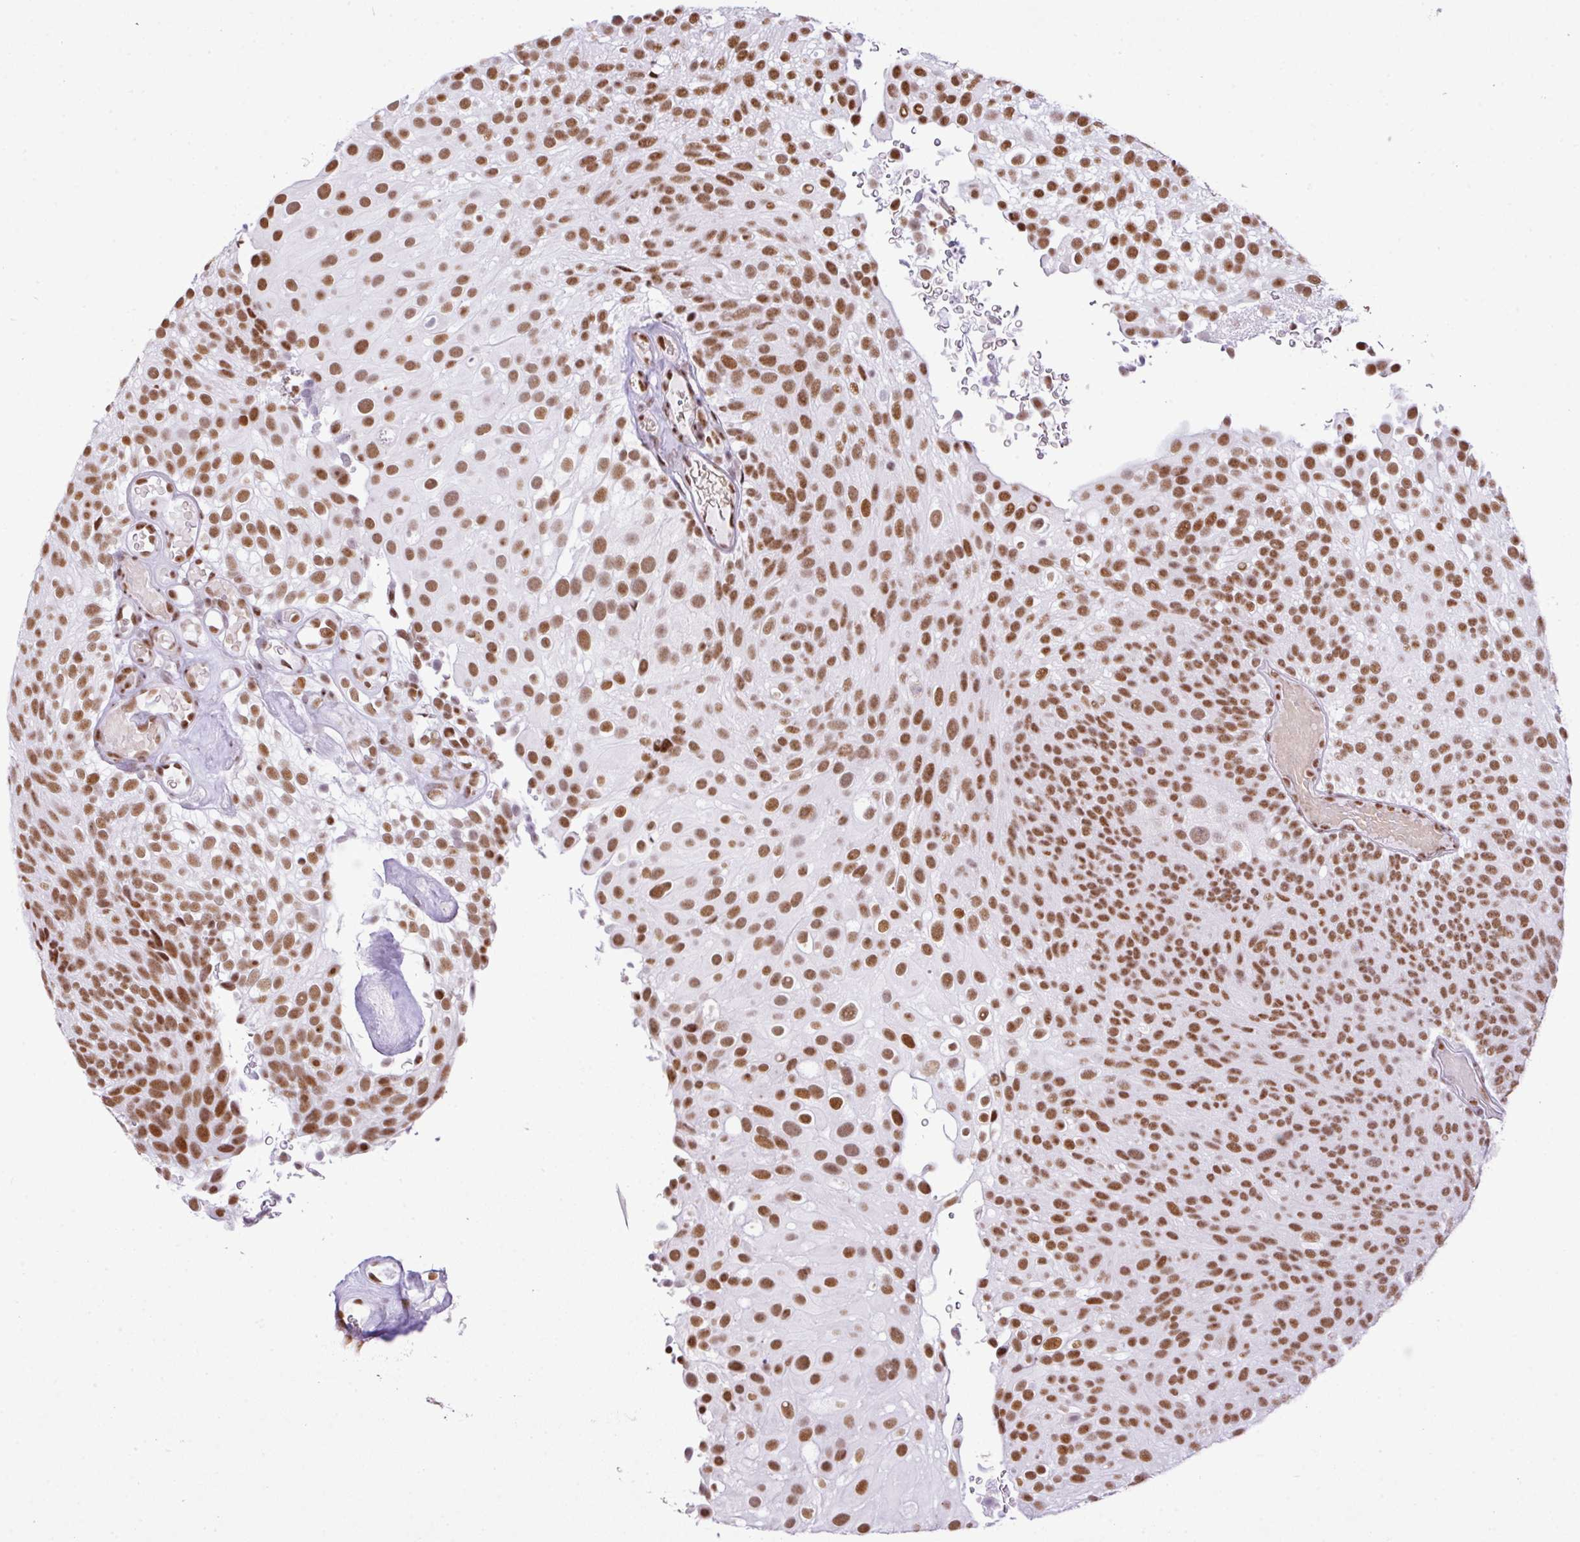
{"staining": {"intensity": "moderate", "quantity": ">75%", "location": "nuclear"}, "tissue": "urothelial cancer", "cell_type": "Tumor cells", "image_type": "cancer", "snomed": [{"axis": "morphology", "description": "Urothelial carcinoma, Low grade"}, {"axis": "topography", "description": "Urinary bladder"}], "caption": "Immunohistochemistry photomicrograph of low-grade urothelial carcinoma stained for a protein (brown), which exhibits medium levels of moderate nuclear positivity in about >75% of tumor cells.", "gene": "RARG", "patient": {"sex": "male", "age": 78}}